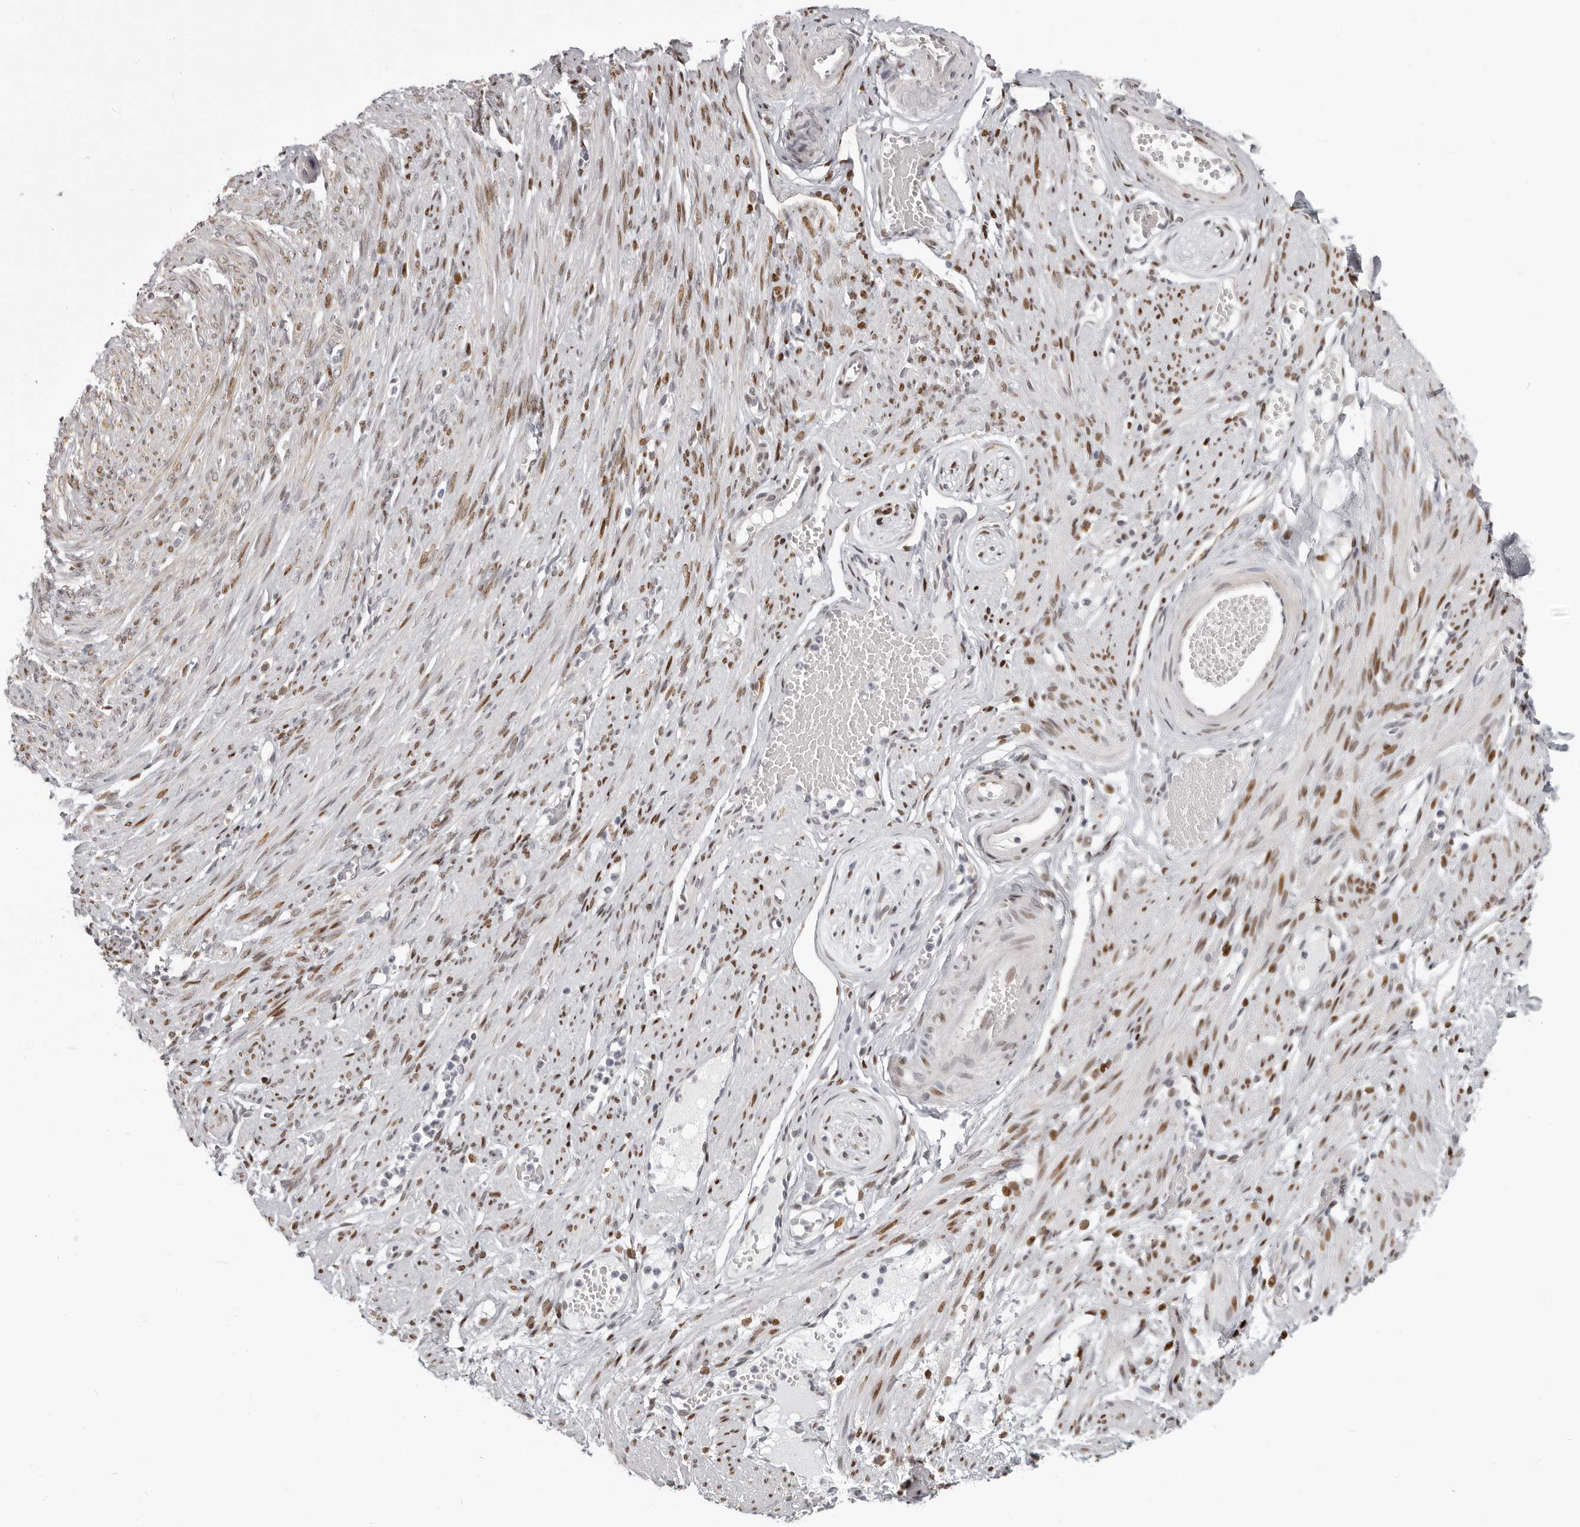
{"staining": {"intensity": "moderate", "quantity": "25%-75%", "location": "nuclear"}, "tissue": "adipose tissue", "cell_type": "Adipocytes", "image_type": "normal", "snomed": [{"axis": "morphology", "description": "Normal tissue, NOS"}, {"axis": "topography", "description": "Smooth muscle"}, {"axis": "topography", "description": "Peripheral nerve tissue"}], "caption": "An immunohistochemistry (IHC) micrograph of benign tissue is shown. Protein staining in brown shows moderate nuclear positivity in adipose tissue within adipocytes.", "gene": "SRP19", "patient": {"sex": "female", "age": 39}}